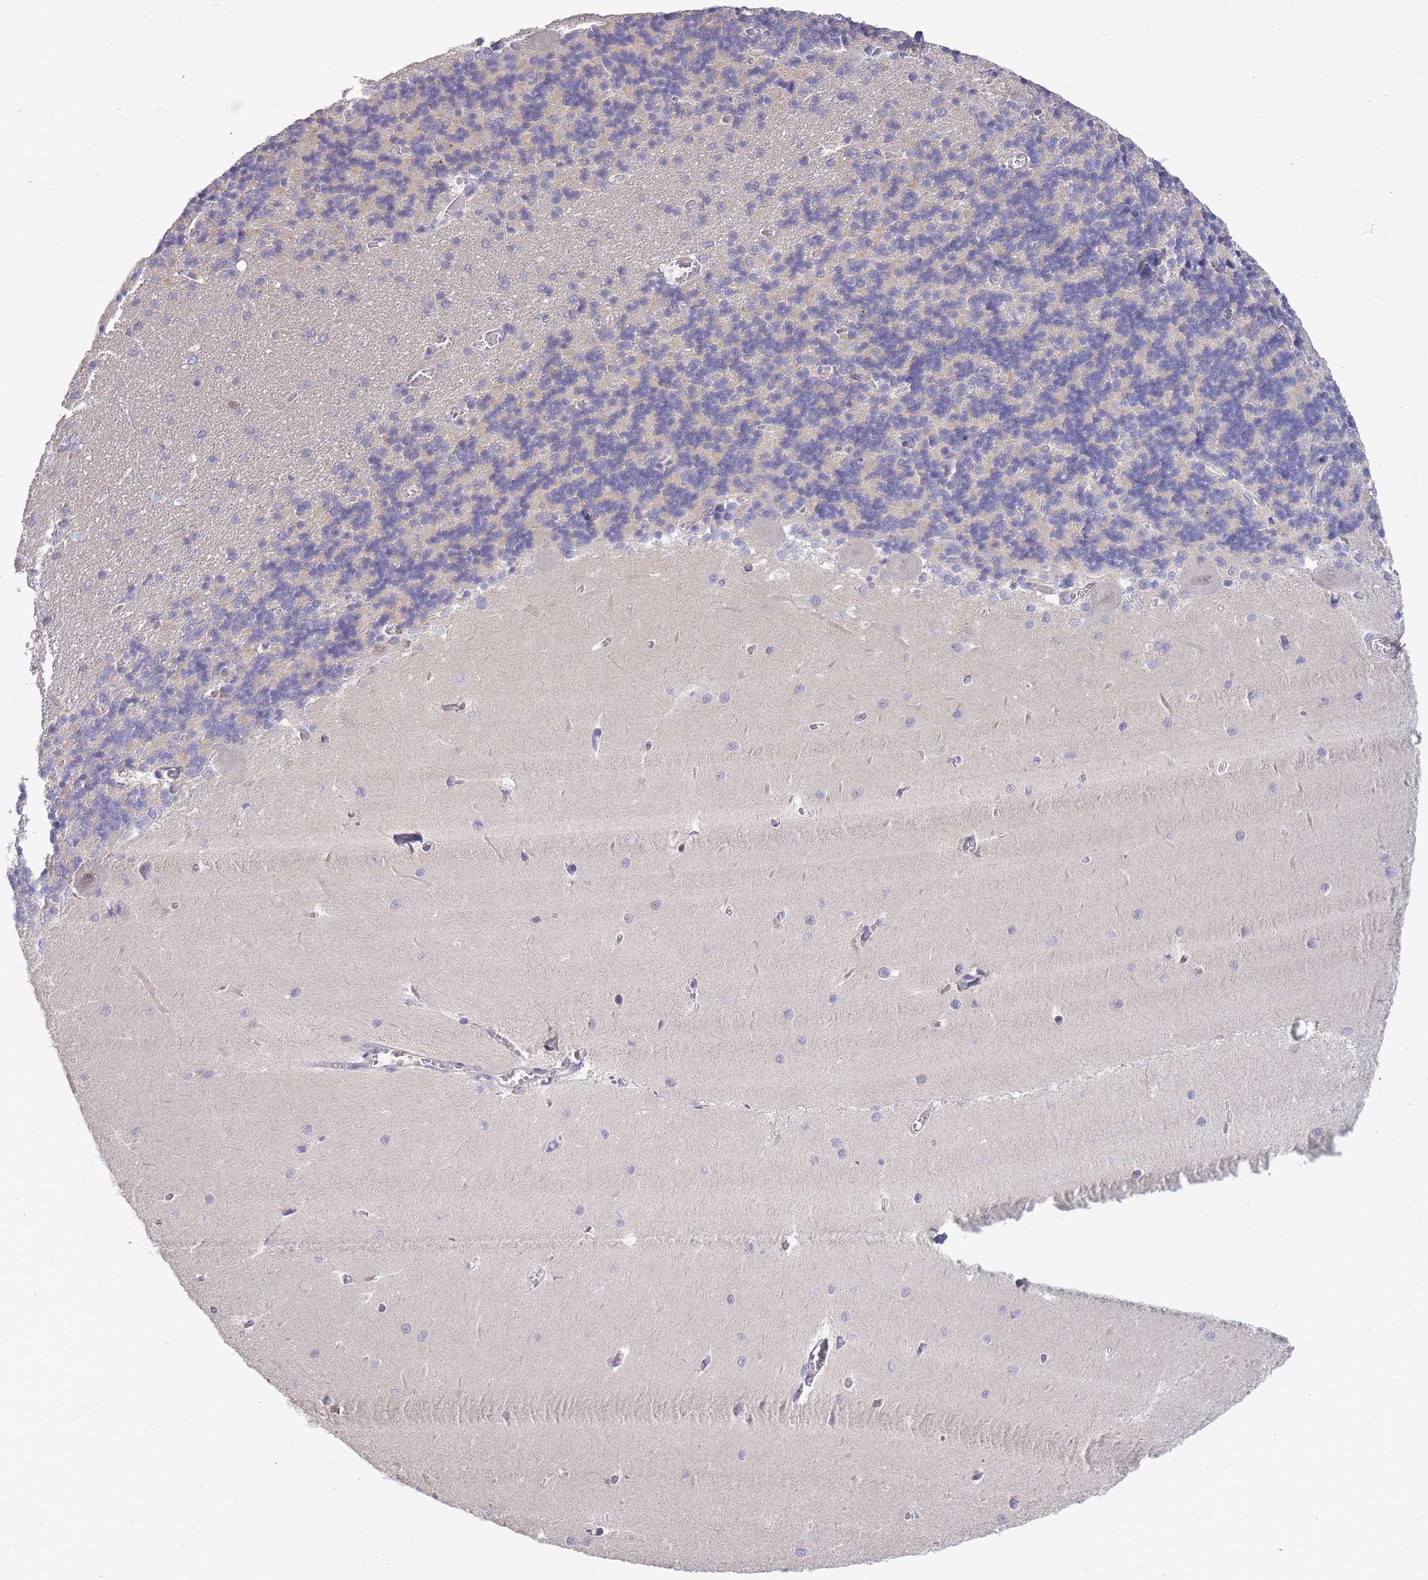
{"staining": {"intensity": "negative", "quantity": "none", "location": "none"}, "tissue": "cerebellum", "cell_type": "Cells in granular layer", "image_type": "normal", "snomed": [{"axis": "morphology", "description": "Normal tissue, NOS"}, {"axis": "topography", "description": "Cerebellum"}], "caption": "Cells in granular layer are negative for protein expression in benign human cerebellum.", "gene": "C19orf25", "patient": {"sex": "male", "age": 37}}